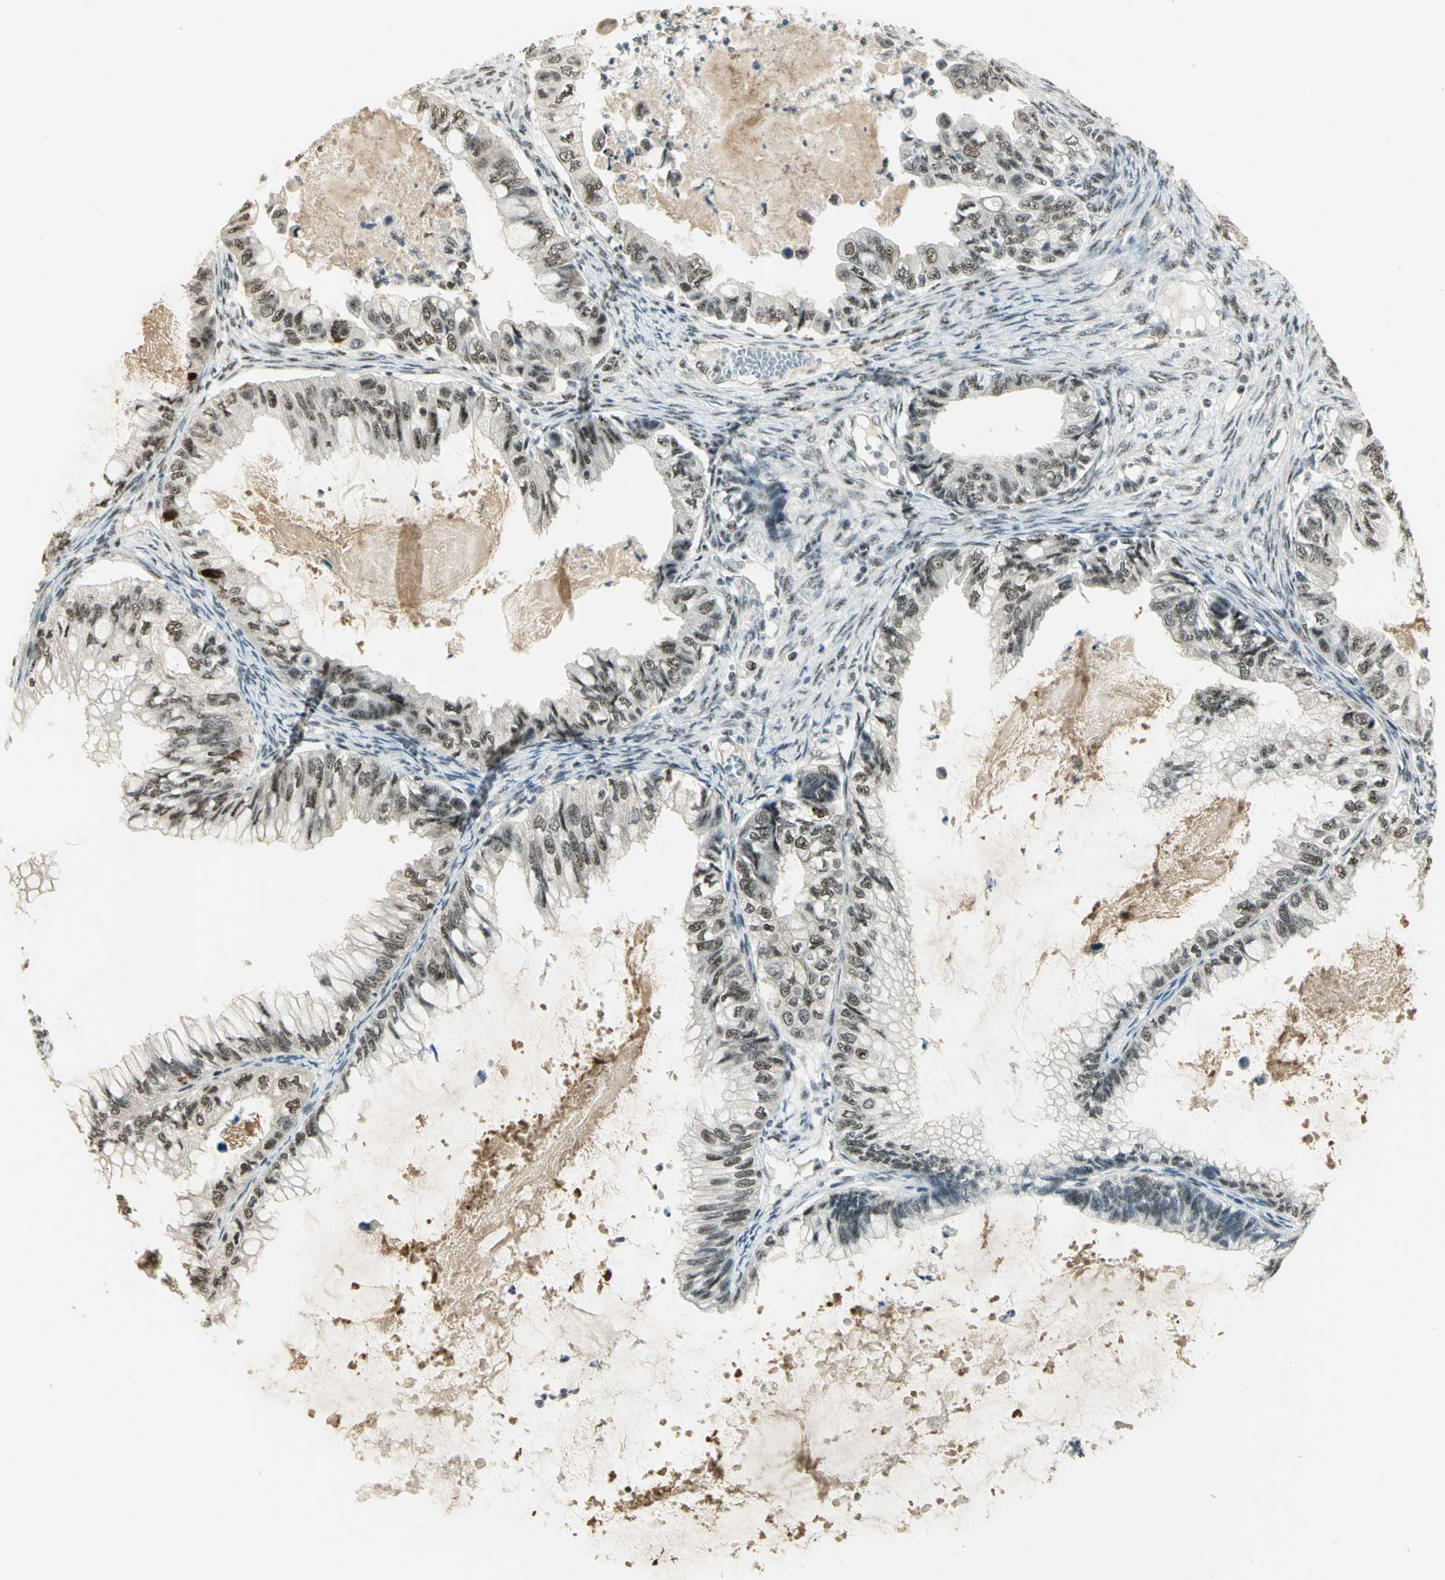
{"staining": {"intensity": "moderate", "quantity": ">75%", "location": "nuclear"}, "tissue": "ovarian cancer", "cell_type": "Tumor cells", "image_type": "cancer", "snomed": [{"axis": "morphology", "description": "Cystadenocarcinoma, mucinous, NOS"}, {"axis": "topography", "description": "Ovary"}], "caption": "Immunohistochemistry (IHC) of human ovarian cancer demonstrates medium levels of moderate nuclear staining in about >75% of tumor cells. (DAB = brown stain, brightfield microscopy at high magnification).", "gene": "ELF1", "patient": {"sex": "female", "age": 80}}